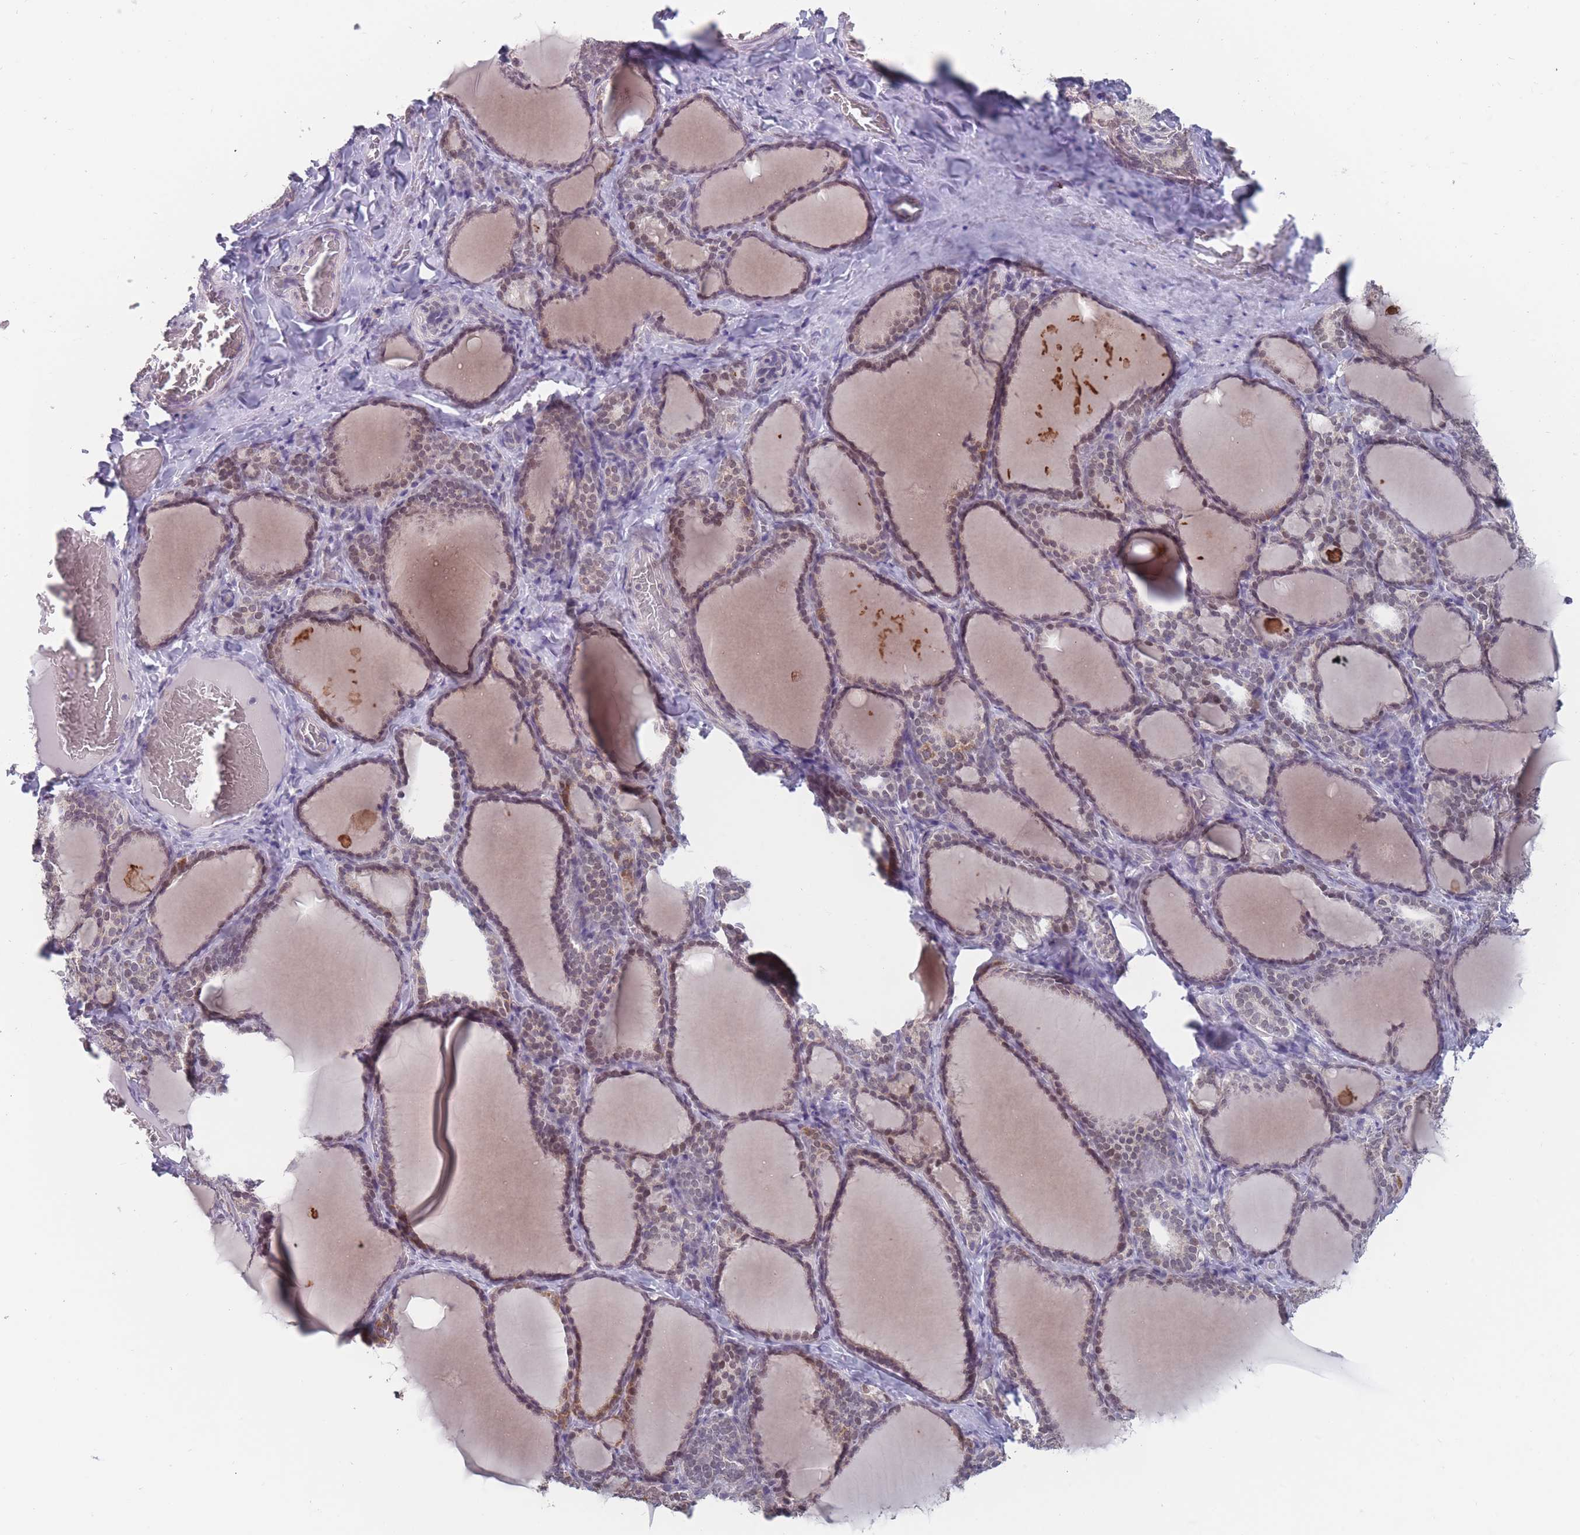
{"staining": {"intensity": "moderate", "quantity": "25%-75%", "location": "cytoplasmic/membranous,nuclear"}, "tissue": "thyroid gland", "cell_type": "Glandular cells", "image_type": "normal", "snomed": [{"axis": "morphology", "description": "Normal tissue, NOS"}, {"axis": "topography", "description": "Thyroid gland"}], "caption": "Thyroid gland stained for a protein (brown) exhibits moderate cytoplasmic/membranous,nuclear positive expression in approximately 25%-75% of glandular cells.", "gene": "PEX7", "patient": {"sex": "female", "age": 31}}